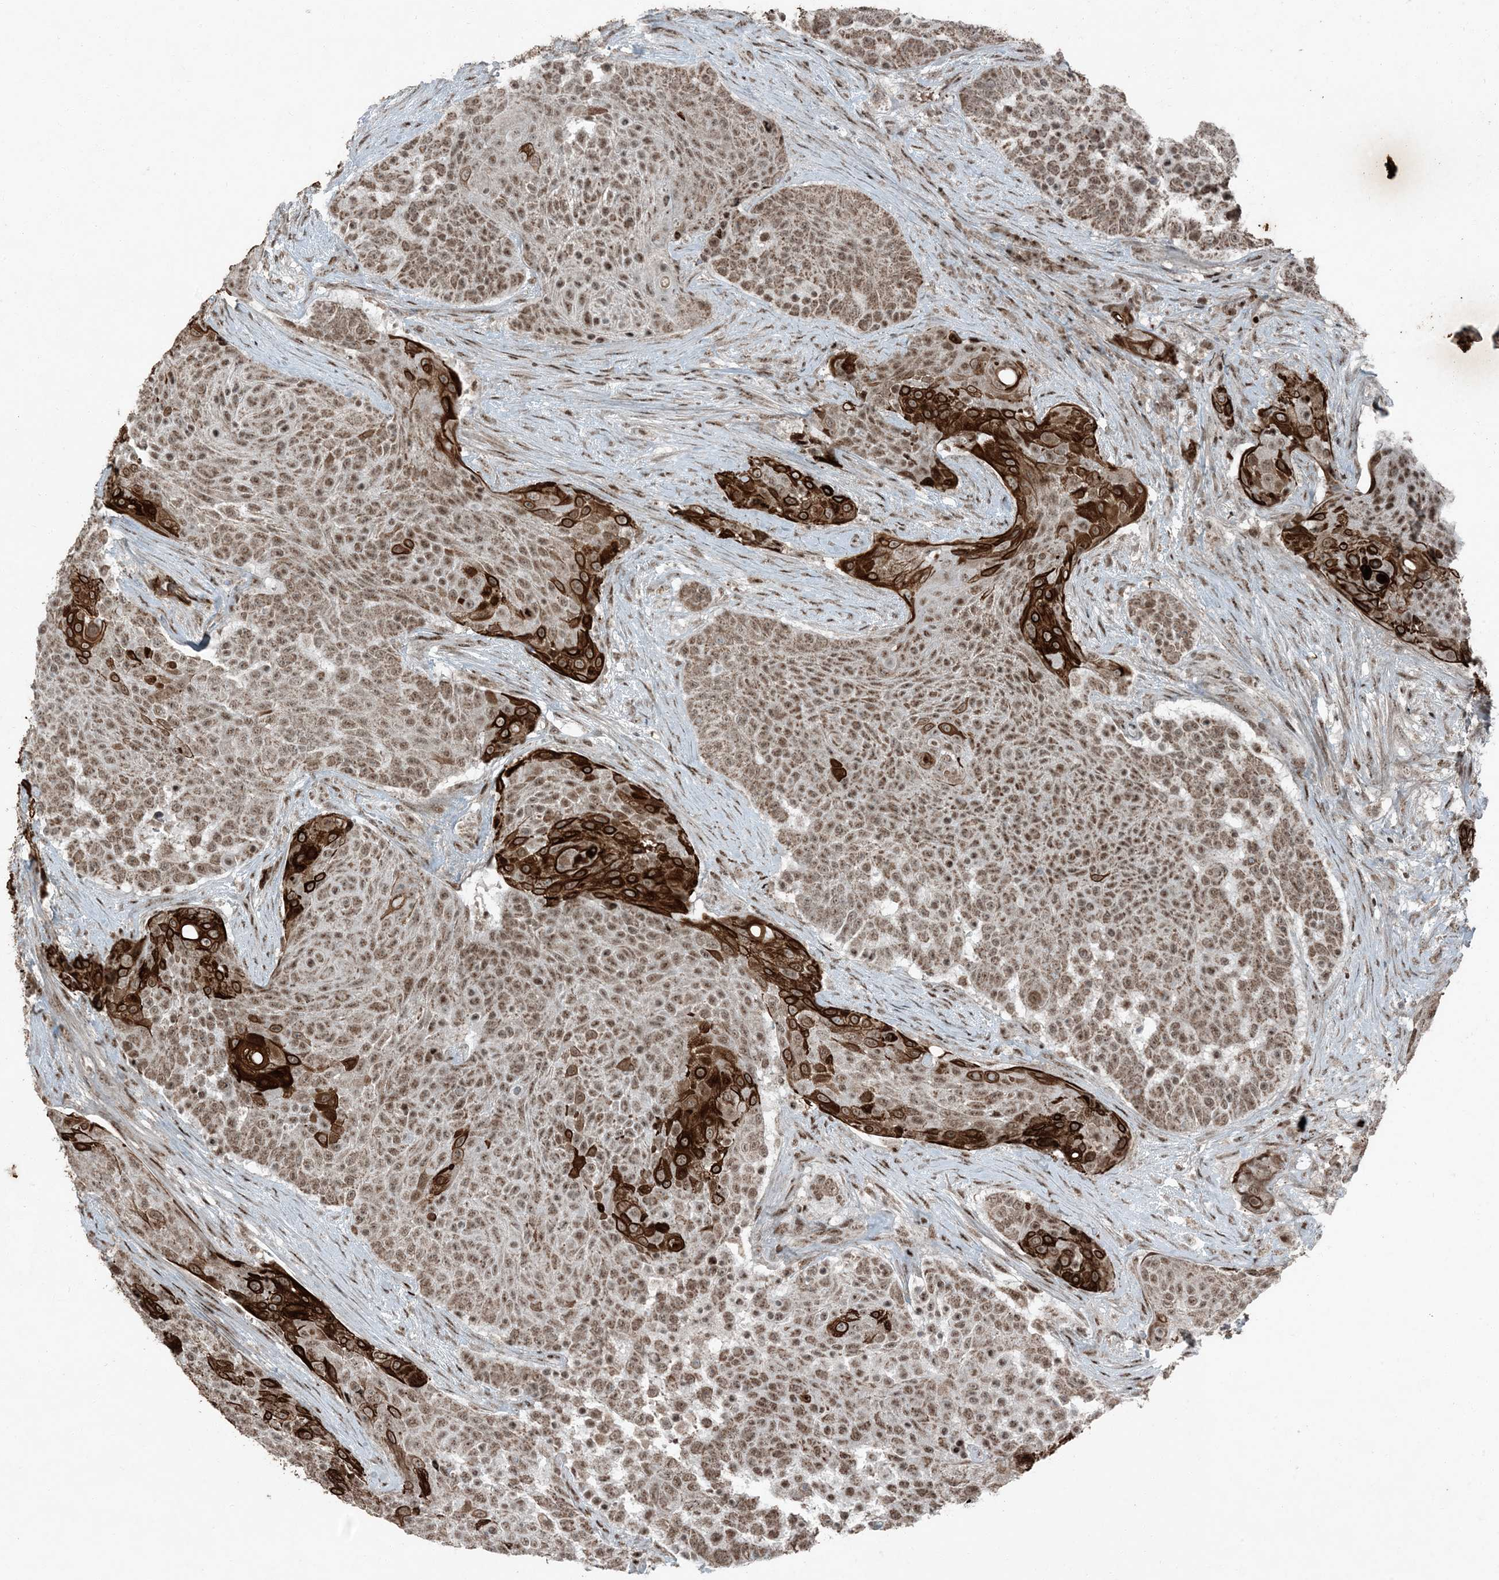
{"staining": {"intensity": "strong", "quantity": "25%-75%", "location": "cytoplasmic/membranous,nuclear"}, "tissue": "urothelial cancer", "cell_type": "Tumor cells", "image_type": "cancer", "snomed": [{"axis": "morphology", "description": "Urothelial carcinoma, High grade"}, {"axis": "topography", "description": "Urinary bladder"}], "caption": "A photomicrograph showing strong cytoplasmic/membranous and nuclear positivity in about 25%-75% of tumor cells in urothelial carcinoma (high-grade), as visualized by brown immunohistochemical staining.", "gene": "TADA2B", "patient": {"sex": "female", "age": 63}}